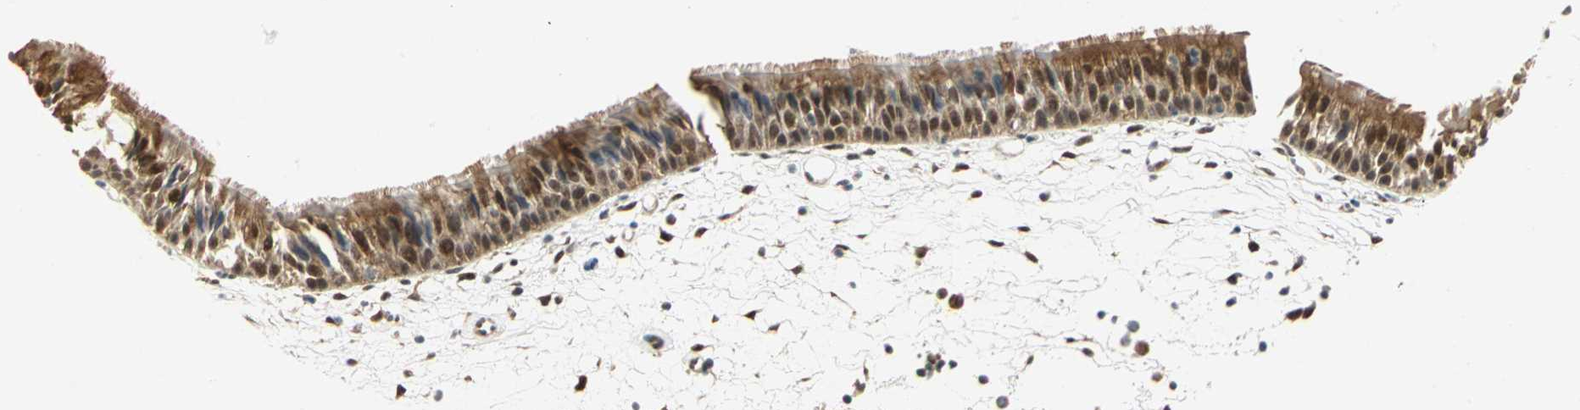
{"staining": {"intensity": "moderate", "quantity": ">75%", "location": "cytoplasmic/membranous,nuclear"}, "tissue": "nasopharynx", "cell_type": "Respiratory epithelial cells", "image_type": "normal", "snomed": [{"axis": "morphology", "description": "Normal tissue, NOS"}, {"axis": "topography", "description": "Nasopharynx"}], "caption": "The micrograph shows staining of unremarkable nasopharynx, revealing moderate cytoplasmic/membranous,nuclear protein expression (brown color) within respiratory epithelial cells.", "gene": "PSMC4", "patient": {"sex": "female", "age": 54}}